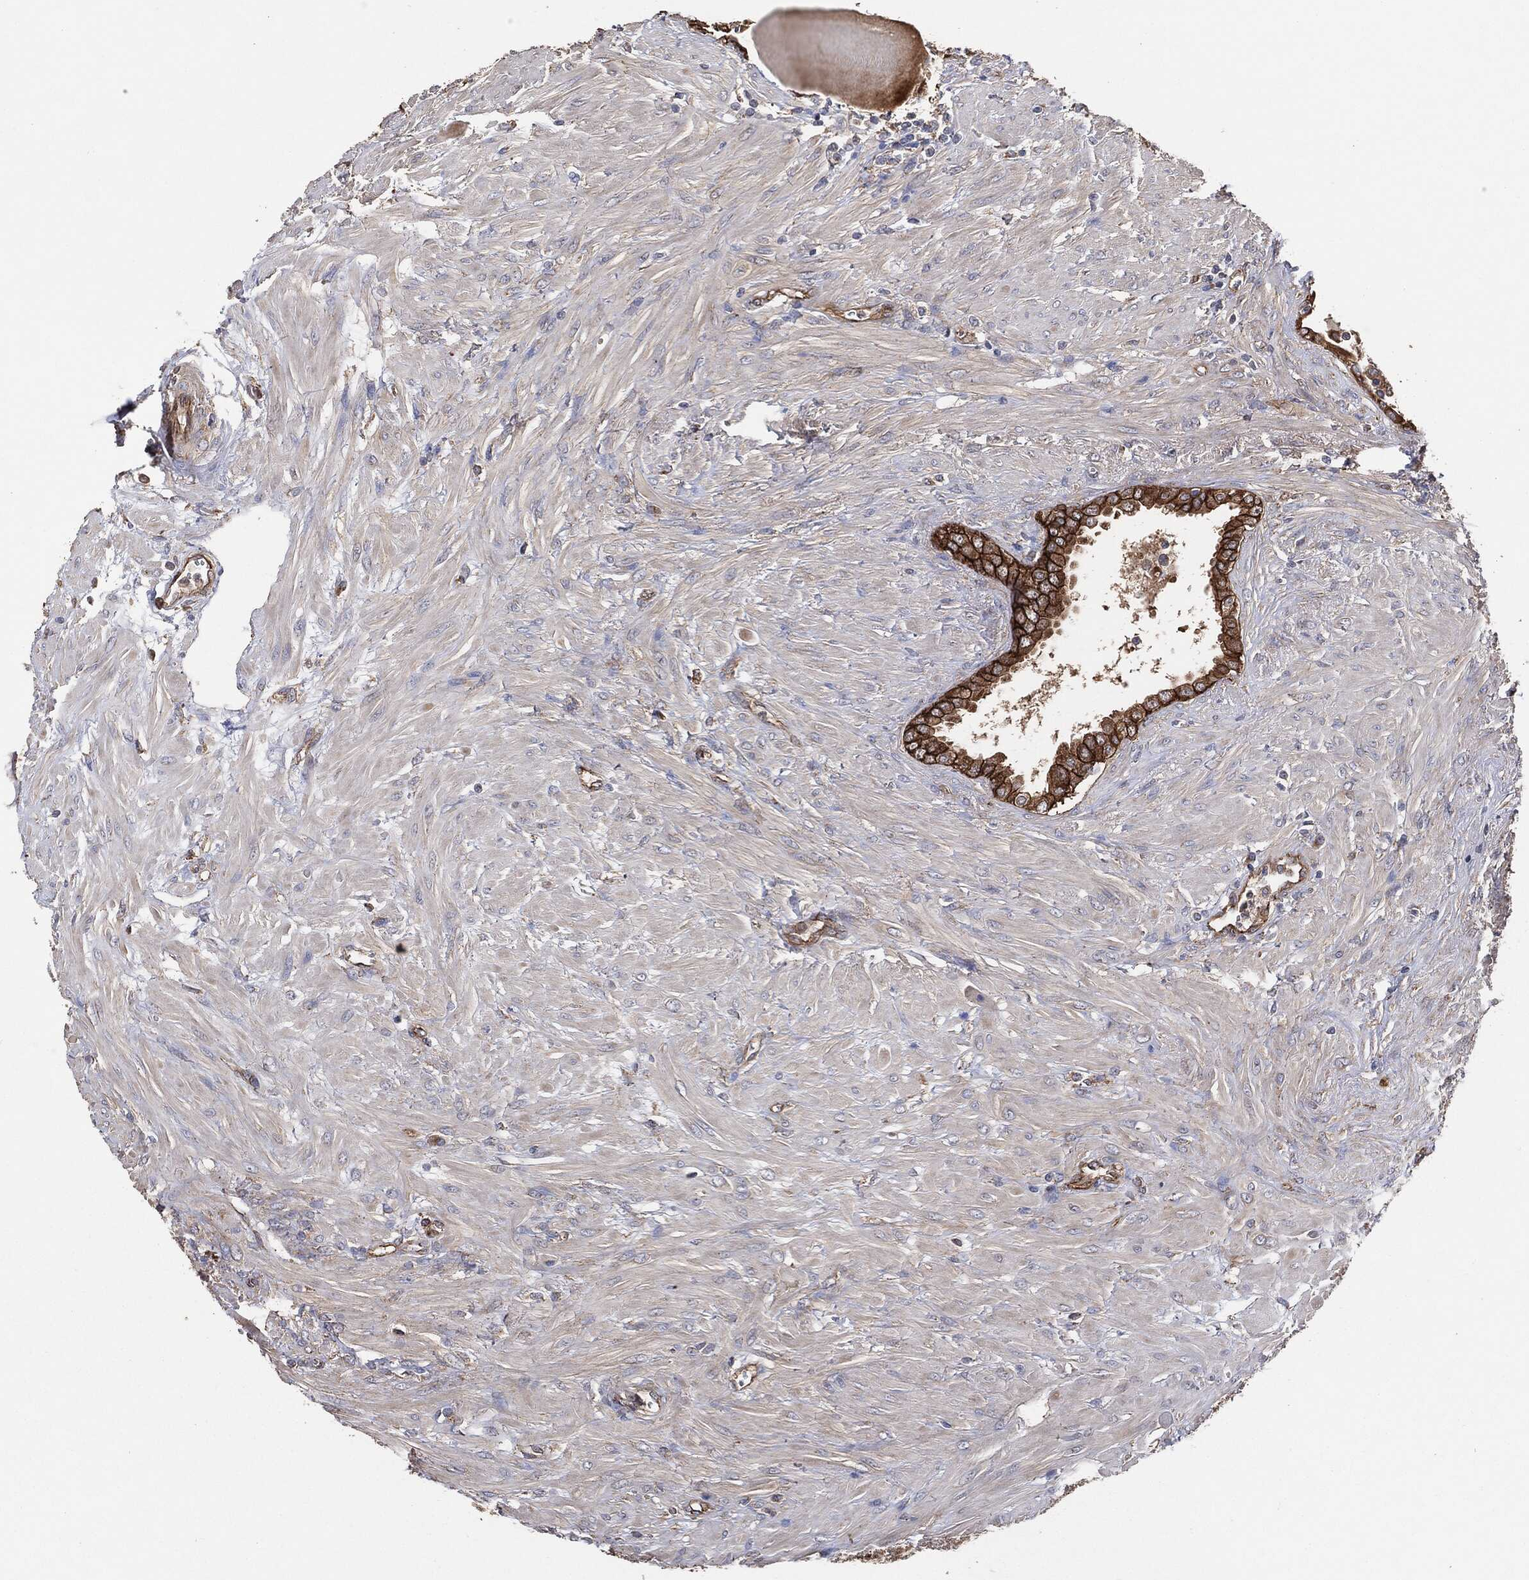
{"staining": {"intensity": "strong", "quantity": "25%-75%", "location": "cytoplasmic/membranous"}, "tissue": "prostate cancer", "cell_type": "Tumor cells", "image_type": "cancer", "snomed": [{"axis": "morphology", "description": "Adenocarcinoma, NOS"}, {"axis": "topography", "description": "Prostate and seminal vesicle, NOS"}, {"axis": "topography", "description": "Prostate"}], "caption": "Strong cytoplasmic/membranous expression for a protein is identified in about 25%-75% of tumor cells of prostate adenocarcinoma using immunohistochemistry (IHC).", "gene": "CTNNA1", "patient": {"sex": "male", "age": 79}}